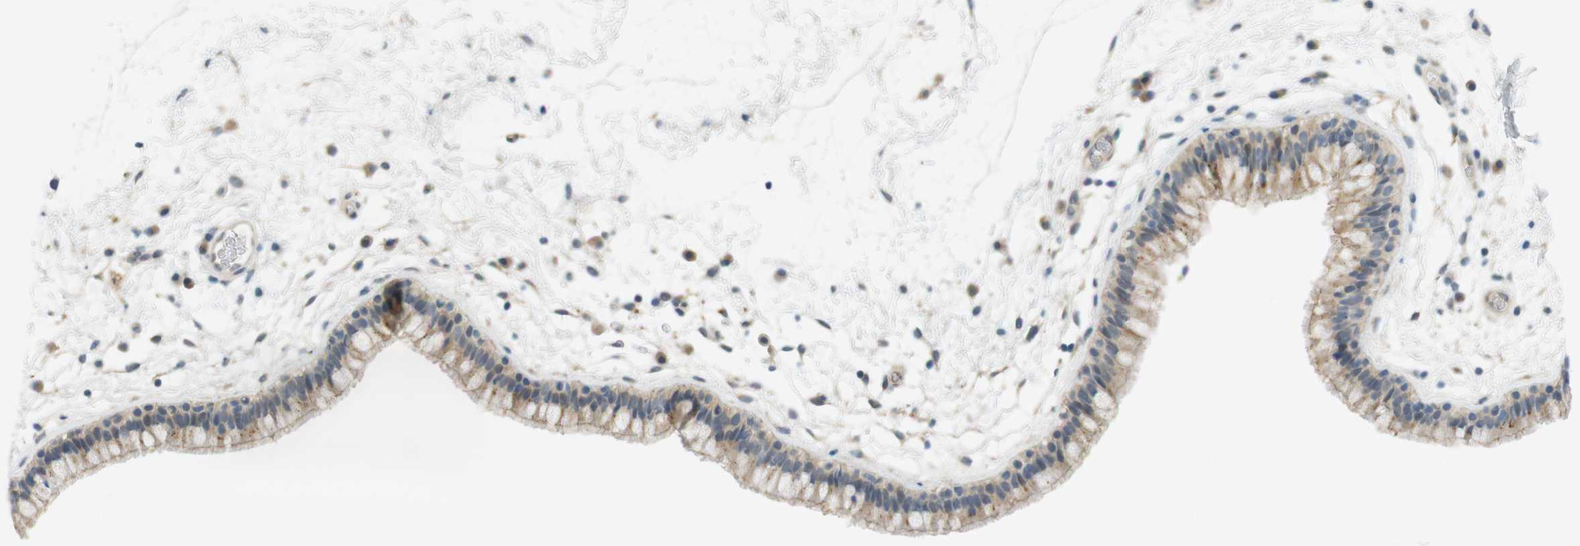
{"staining": {"intensity": "moderate", "quantity": ">75%", "location": "cytoplasmic/membranous"}, "tissue": "nasopharynx", "cell_type": "Respiratory epithelial cells", "image_type": "normal", "snomed": [{"axis": "morphology", "description": "Normal tissue, NOS"}, {"axis": "morphology", "description": "Inflammation, NOS"}, {"axis": "topography", "description": "Nasopharynx"}], "caption": "Immunohistochemistry (IHC) staining of benign nasopharynx, which exhibits medium levels of moderate cytoplasmic/membranous positivity in approximately >75% of respiratory epithelial cells indicating moderate cytoplasmic/membranous protein positivity. The staining was performed using DAB (brown) for protein detection and nuclei were counterstained in hematoxylin (blue).", "gene": "UGT8", "patient": {"sex": "male", "age": 48}}